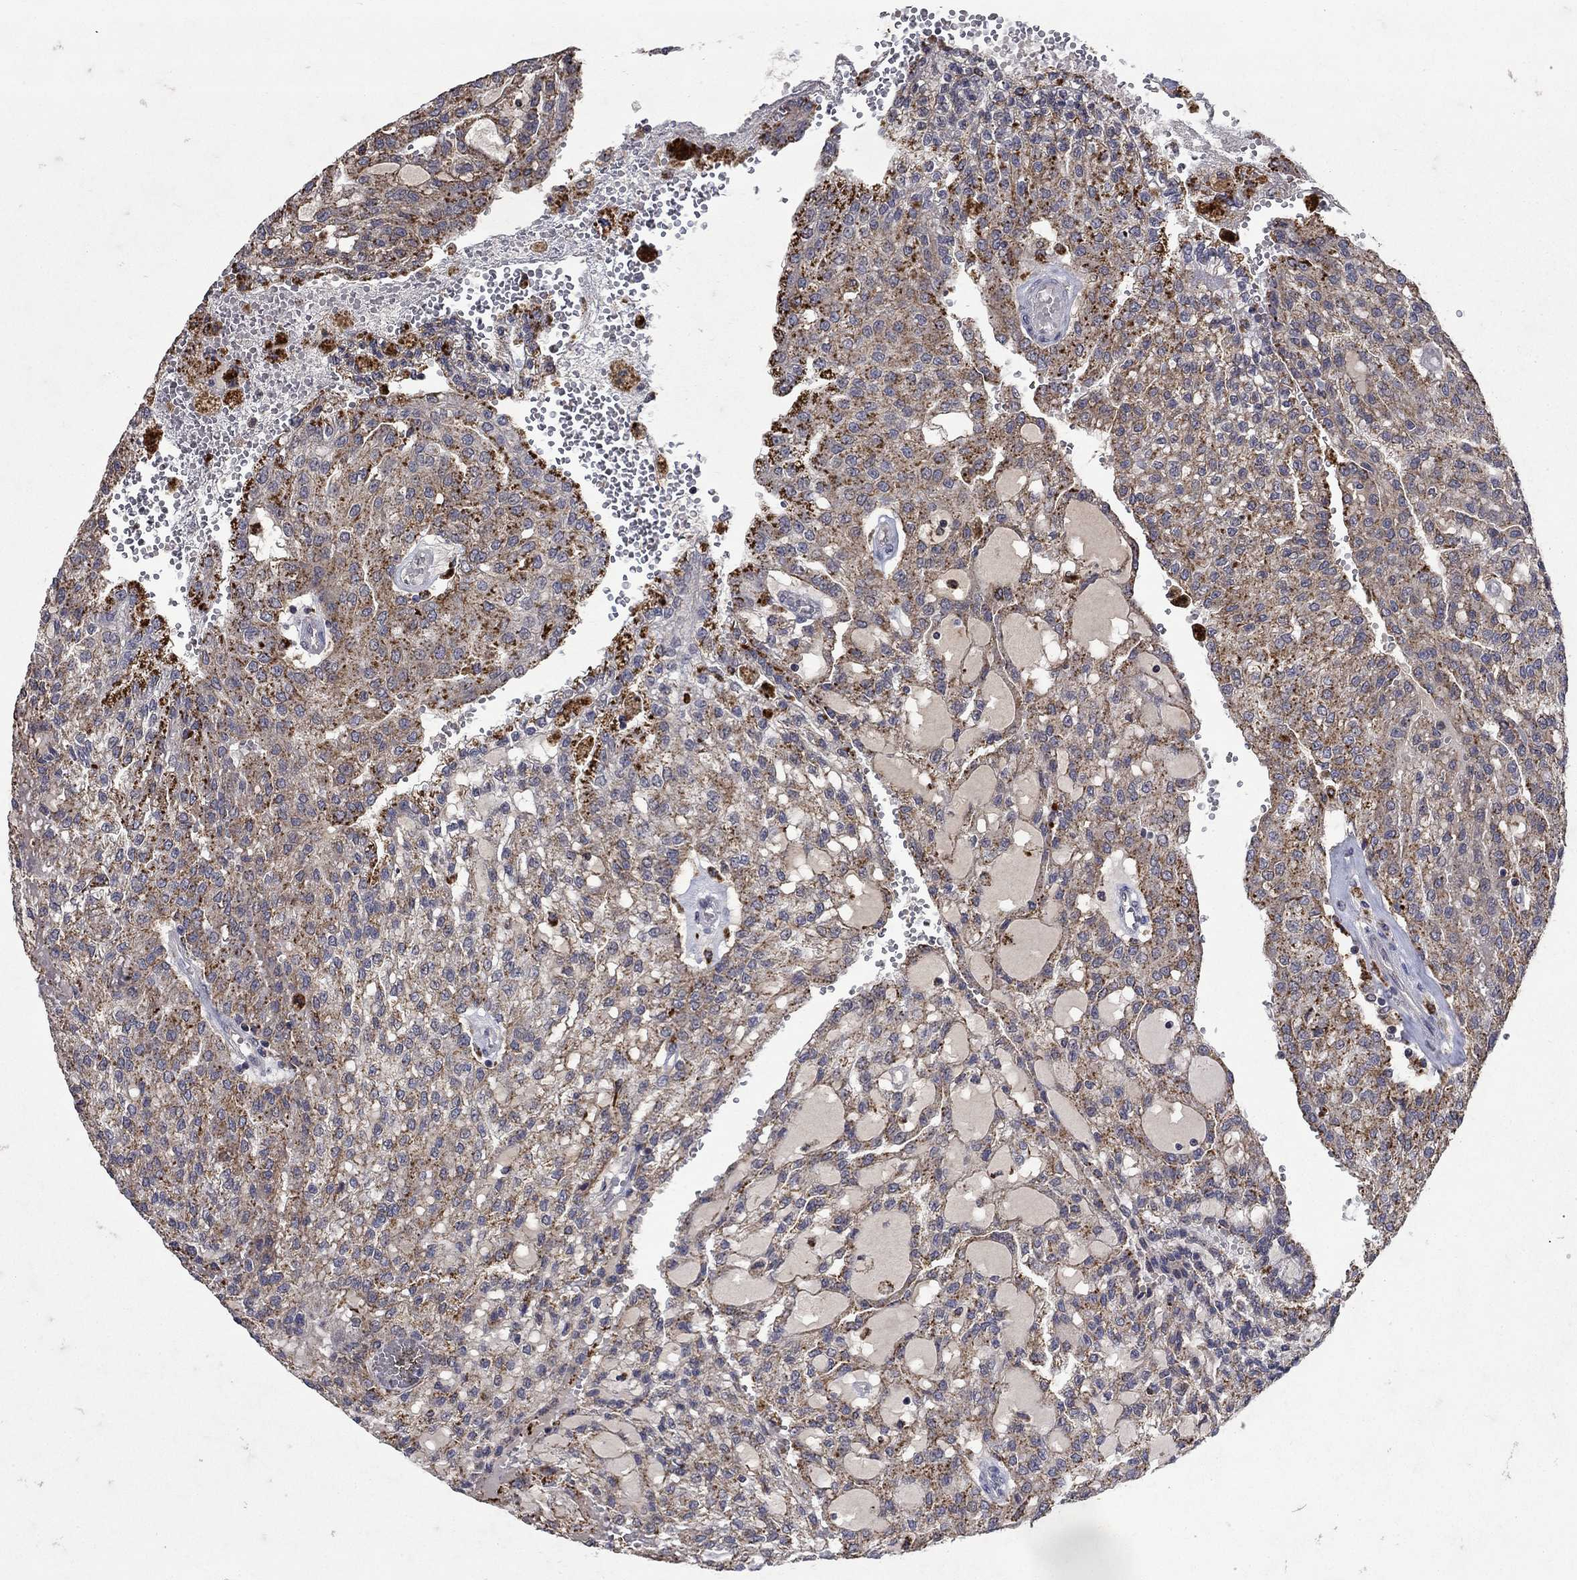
{"staining": {"intensity": "strong", "quantity": "<25%", "location": "cytoplasmic/membranous"}, "tissue": "renal cancer", "cell_type": "Tumor cells", "image_type": "cancer", "snomed": [{"axis": "morphology", "description": "Adenocarcinoma, NOS"}, {"axis": "topography", "description": "Kidney"}], "caption": "Immunohistochemistry image of neoplastic tissue: human renal adenocarcinoma stained using immunohistochemistry (IHC) exhibits medium levels of strong protein expression localized specifically in the cytoplasmic/membranous of tumor cells, appearing as a cytoplasmic/membranous brown color.", "gene": "NPC2", "patient": {"sex": "male", "age": 63}}